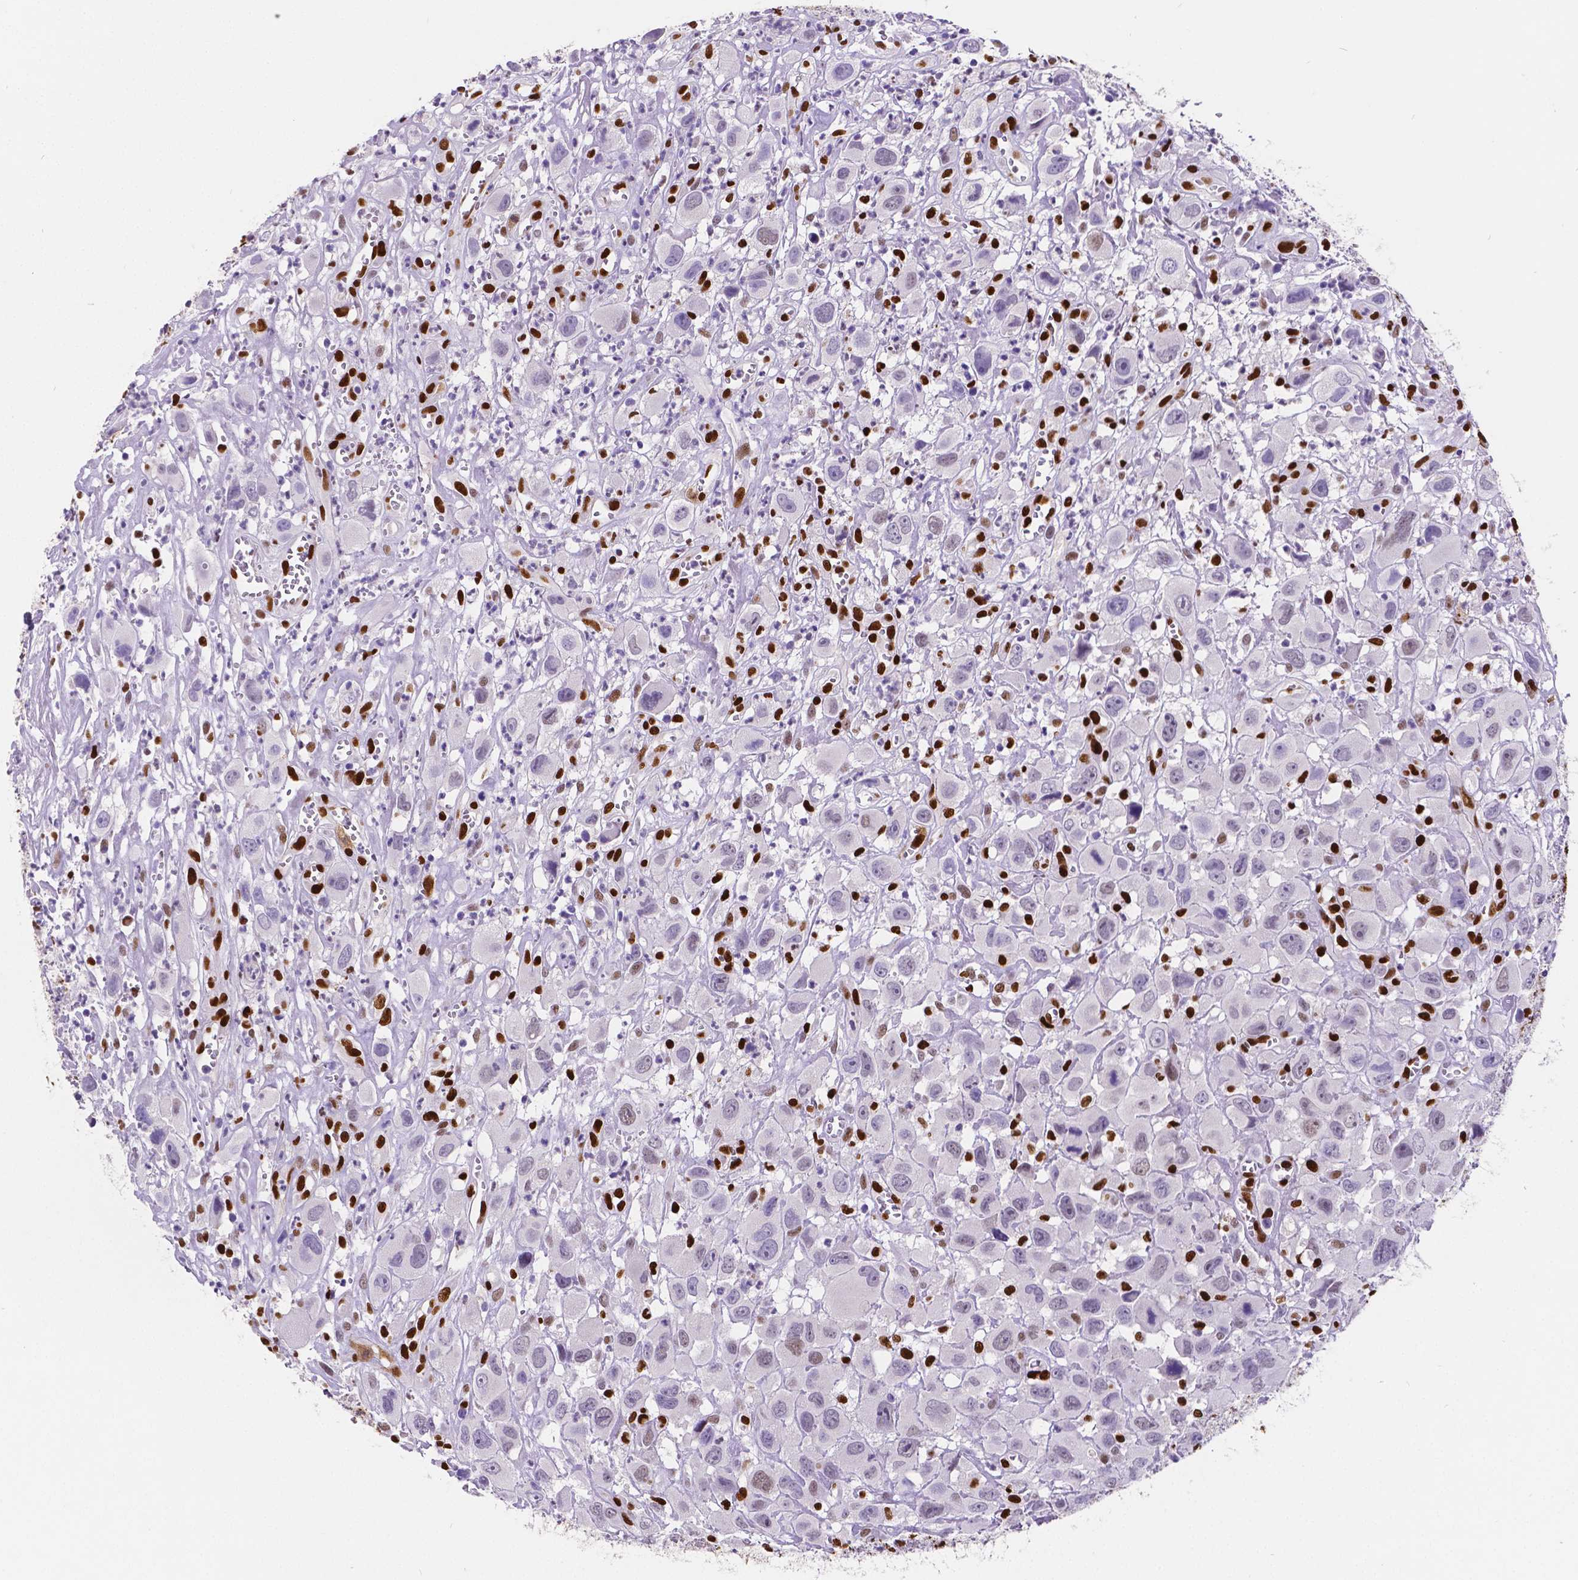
{"staining": {"intensity": "strong", "quantity": "<25%", "location": "nuclear"}, "tissue": "head and neck cancer", "cell_type": "Tumor cells", "image_type": "cancer", "snomed": [{"axis": "morphology", "description": "Squamous cell carcinoma, NOS"}, {"axis": "morphology", "description": "Squamous cell carcinoma, metastatic, NOS"}, {"axis": "topography", "description": "Oral tissue"}, {"axis": "topography", "description": "Head-Neck"}], "caption": "A photomicrograph showing strong nuclear staining in about <25% of tumor cells in head and neck cancer, as visualized by brown immunohistochemical staining.", "gene": "MEF2C", "patient": {"sex": "female", "age": 85}}